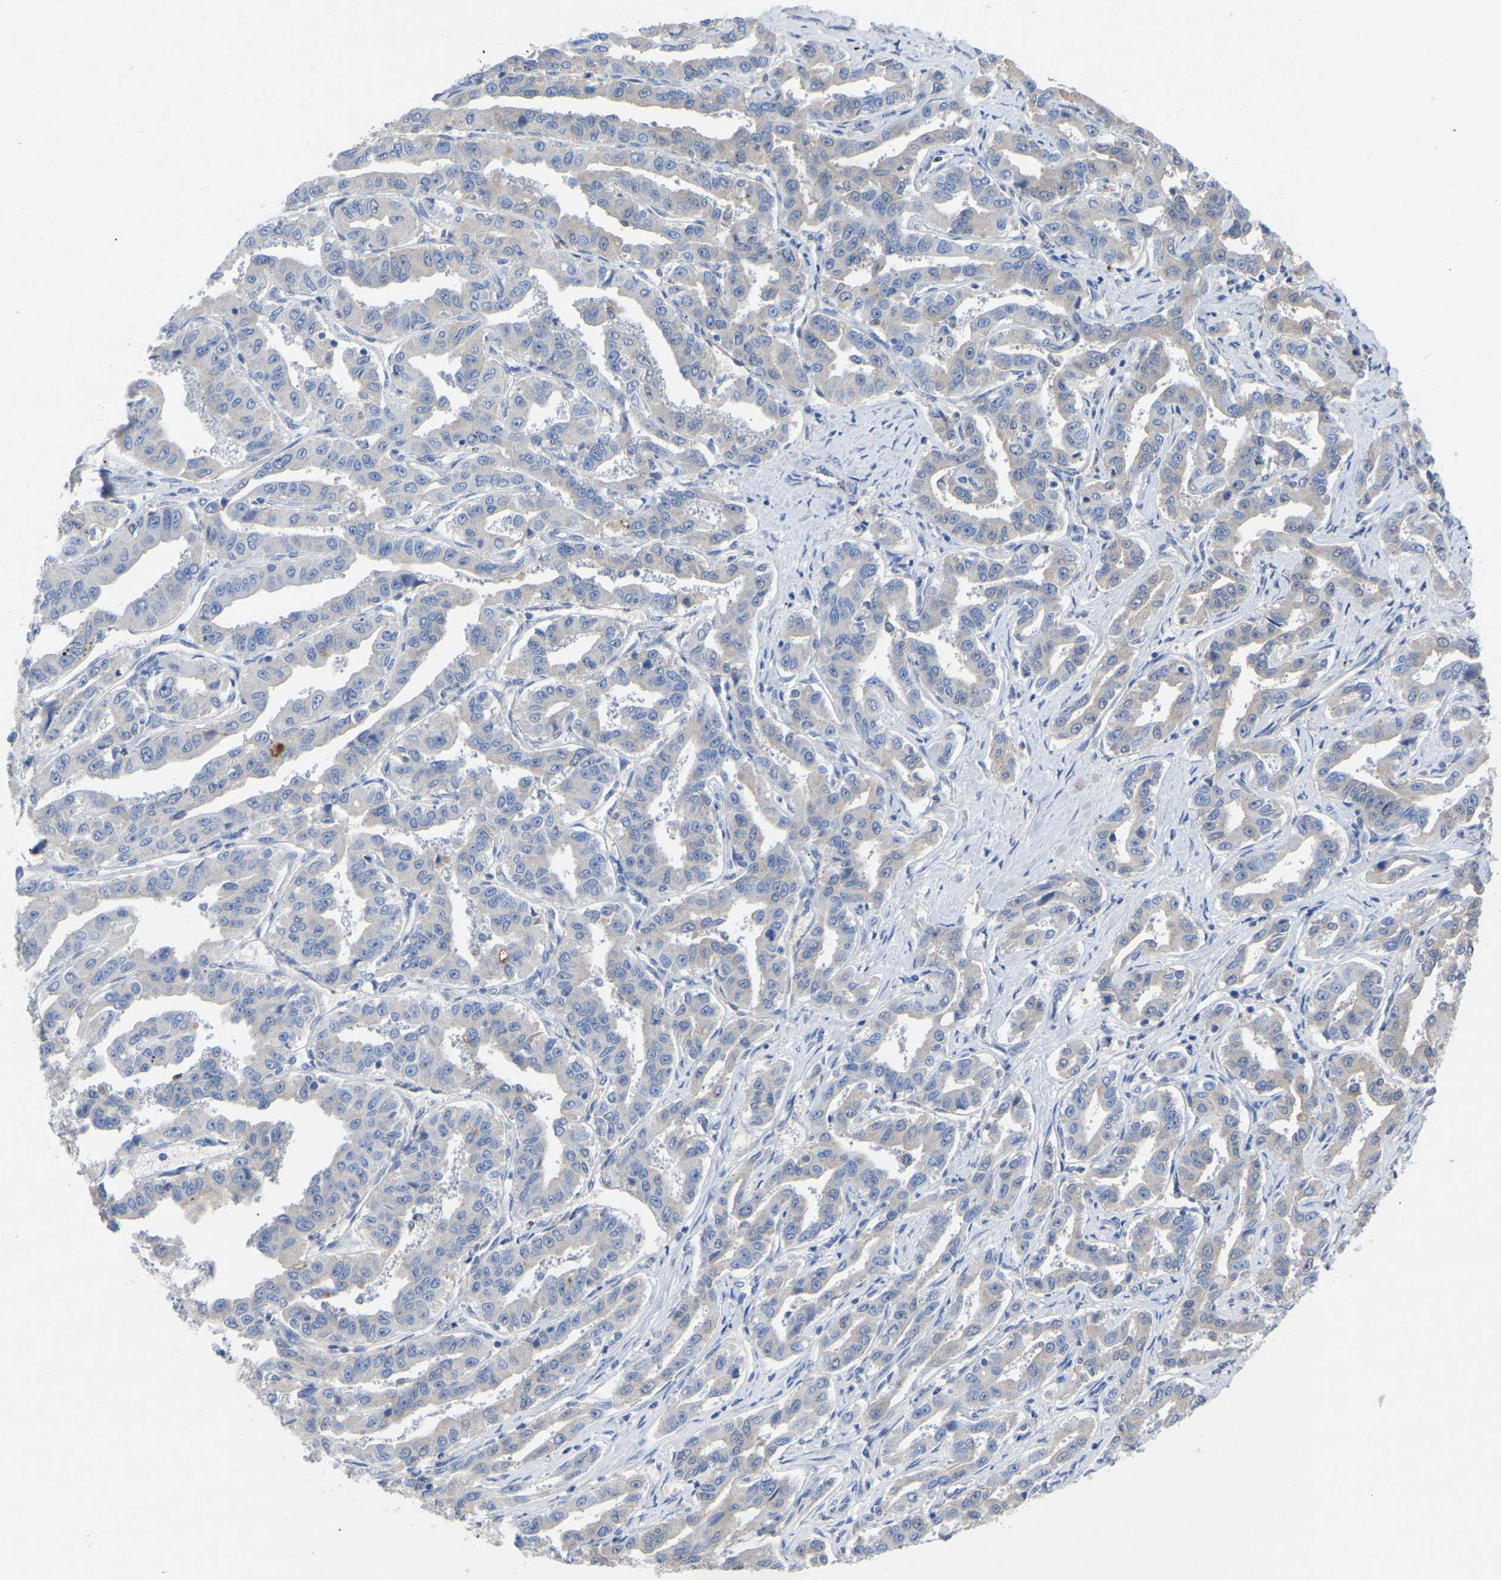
{"staining": {"intensity": "negative", "quantity": "none", "location": "none"}, "tissue": "liver cancer", "cell_type": "Tumor cells", "image_type": "cancer", "snomed": [{"axis": "morphology", "description": "Cholangiocarcinoma"}, {"axis": "topography", "description": "Liver"}], "caption": "IHC of liver cancer exhibits no positivity in tumor cells.", "gene": "SMPD2", "patient": {"sex": "male", "age": 59}}